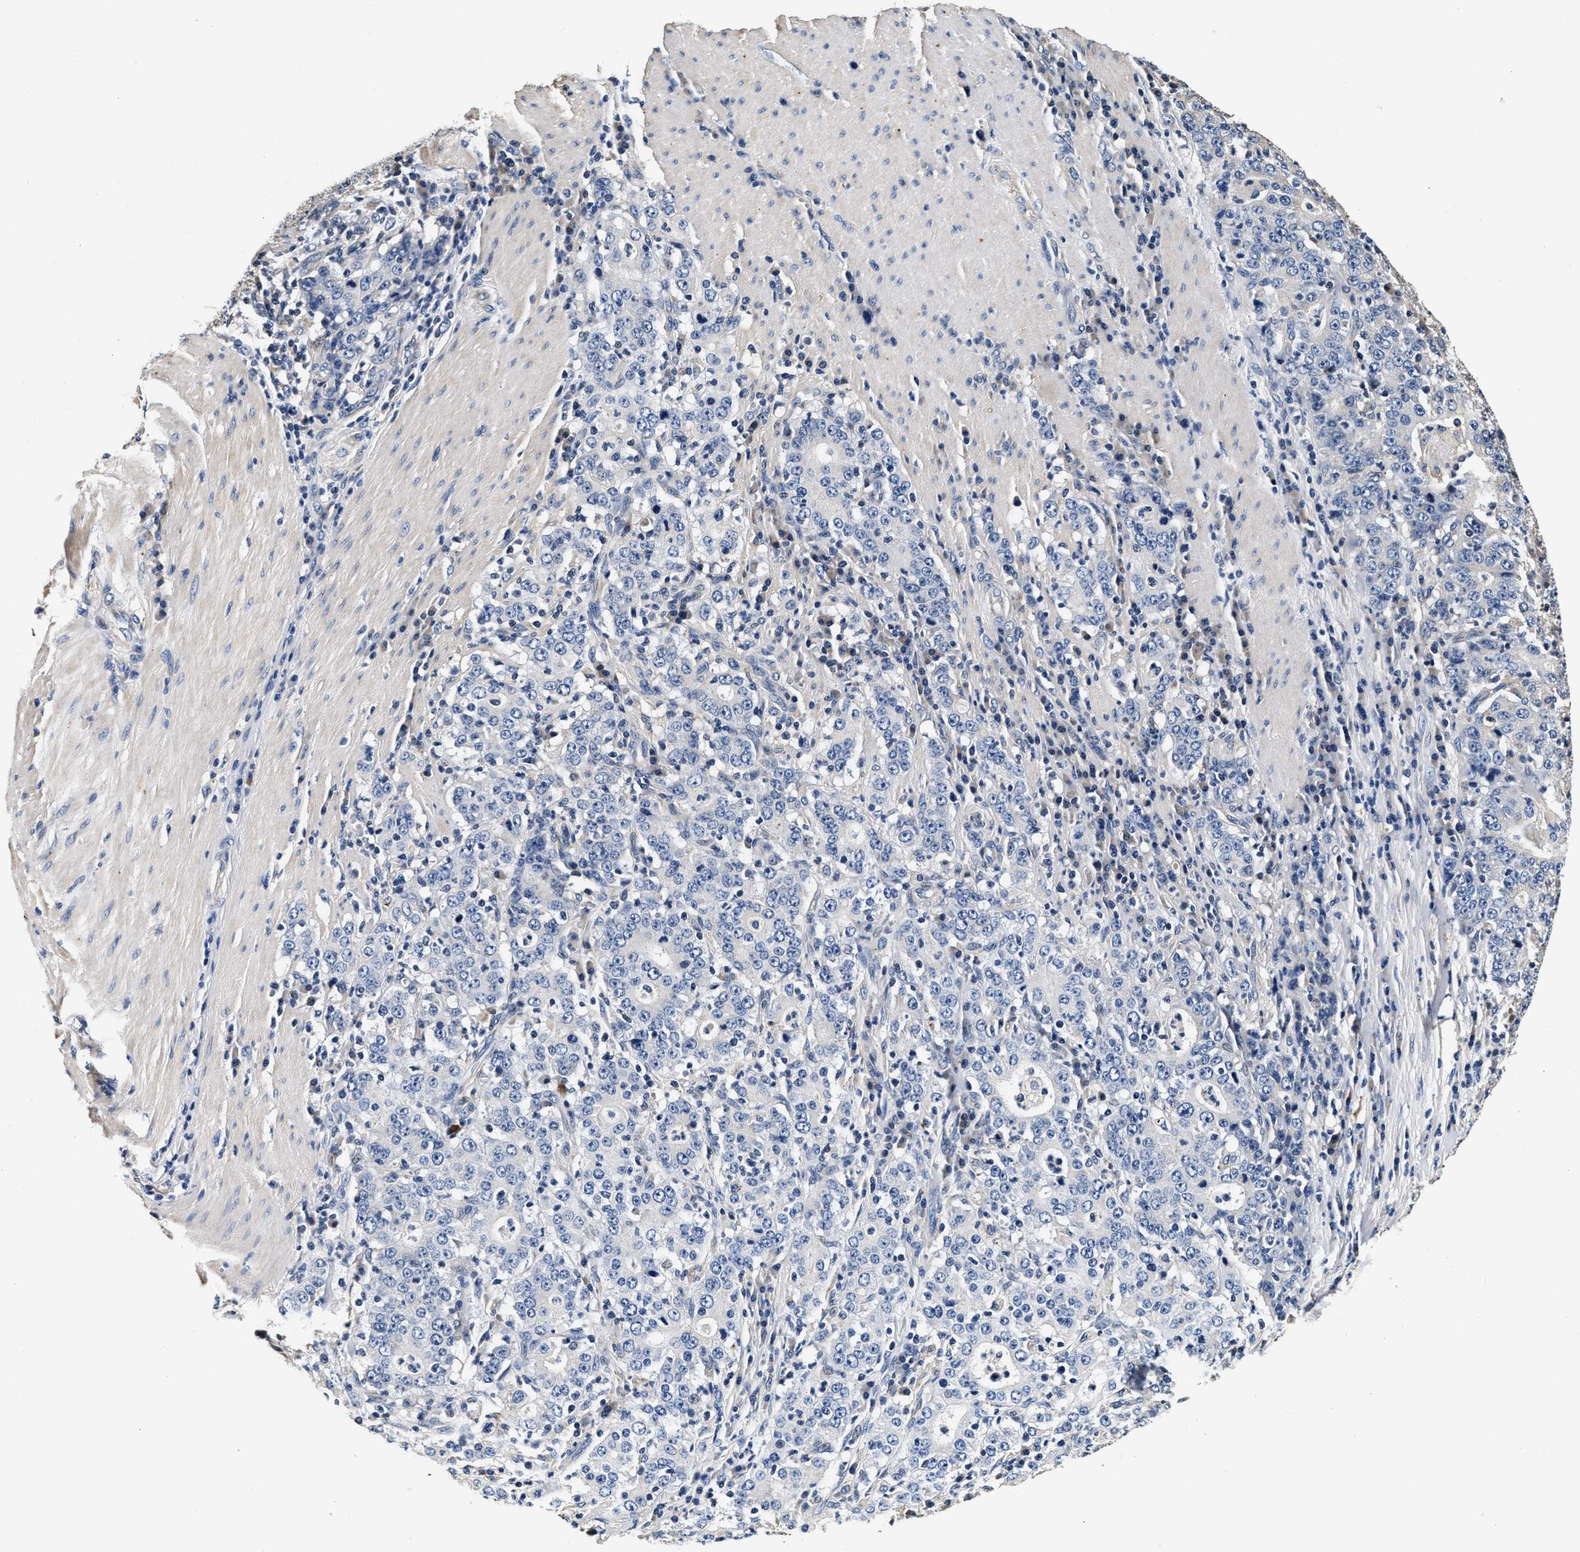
{"staining": {"intensity": "negative", "quantity": "none", "location": "none"}, "tissue": "stomach cancer", "cell_type": "Tumor cells", "image_type": "cancer", "snomed": [{"axis": "morphology", "description": "Normal tissue, NOS"}, {"axis": "morphology", "description": "Adenocarcinoma, NOS"}, {"axis": "topography", "description": "Stomach, upper"}, {"axis": "topography", "description": "Stomach"}], "caption": "This image is of adenocarcinoma (stomach) stained with immunohistochemistry to label a protein in brown with the nuclei are counter-stained blue. There is no positivity in tumor cells.", "gene": "ABCG8", "patient": {"sex": "male", "age": 59}}